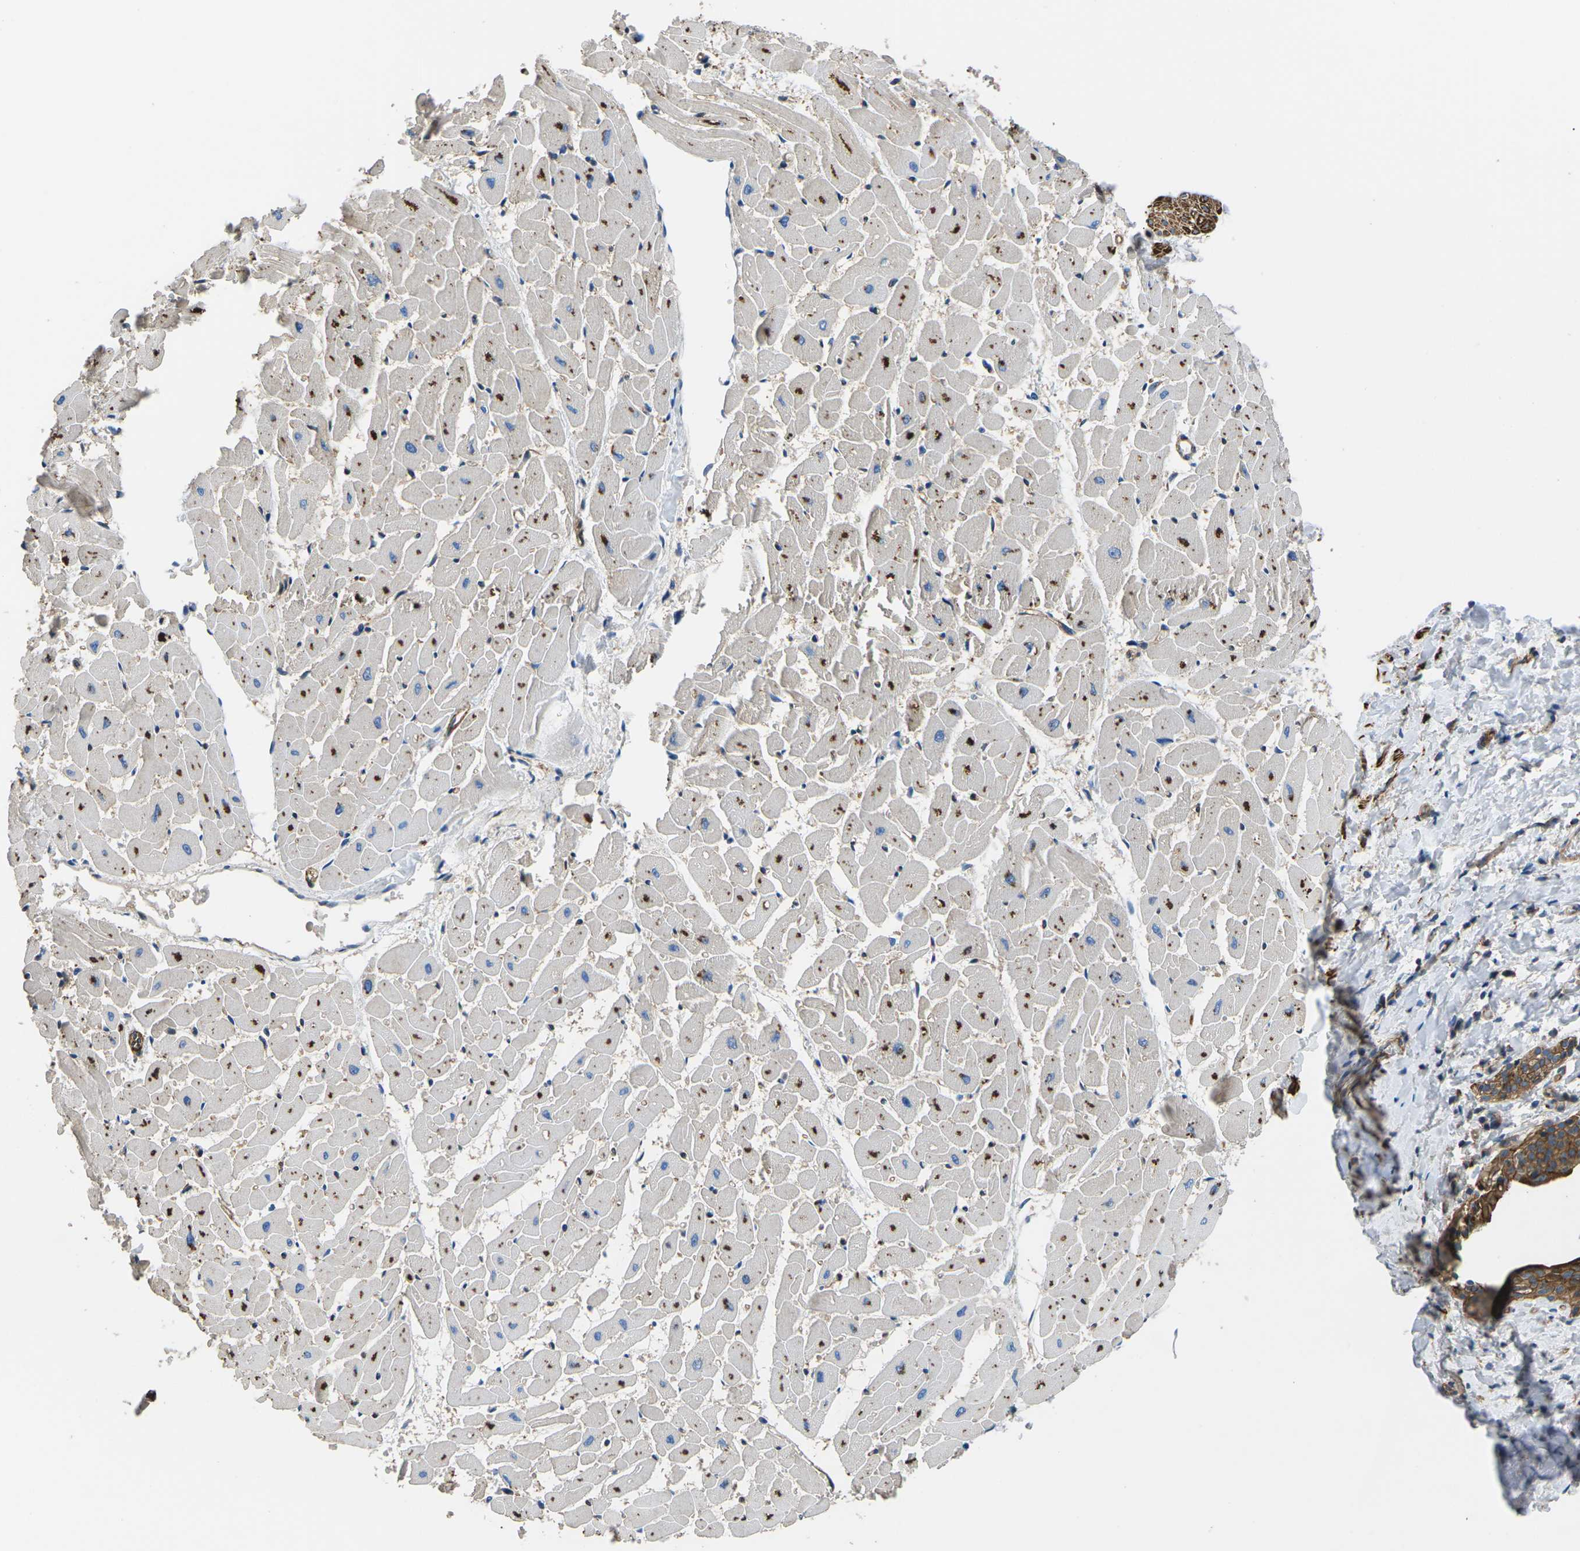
{"staining": {"intensity": "moderate", "quantity": ">75%", "location": "cytoplasmic/membranous"}, "tissue": "heart muscle", "cell_type": "Cardiomyocytes", "image_type": "normal", "snomed": [{"axis": "morphology", "description": "Normal tissue, NOS"}, {"axis": "topography", "description": "Heart"}], "caption": "The photomicrograph reveals immunohistochemical staining of benign heart muscle. There is moderate cytoplasmic/membranous positivity is appreciated in approximately >75% of cardiomyocytes. The staining was performed using DAB to visualize the protein expression in brown, while the nuclei were stained in blue with hematoxylin (Magnification: 20x).", "gene": "KCNJ15", "patient": {"sex": "female", "age": 19}}